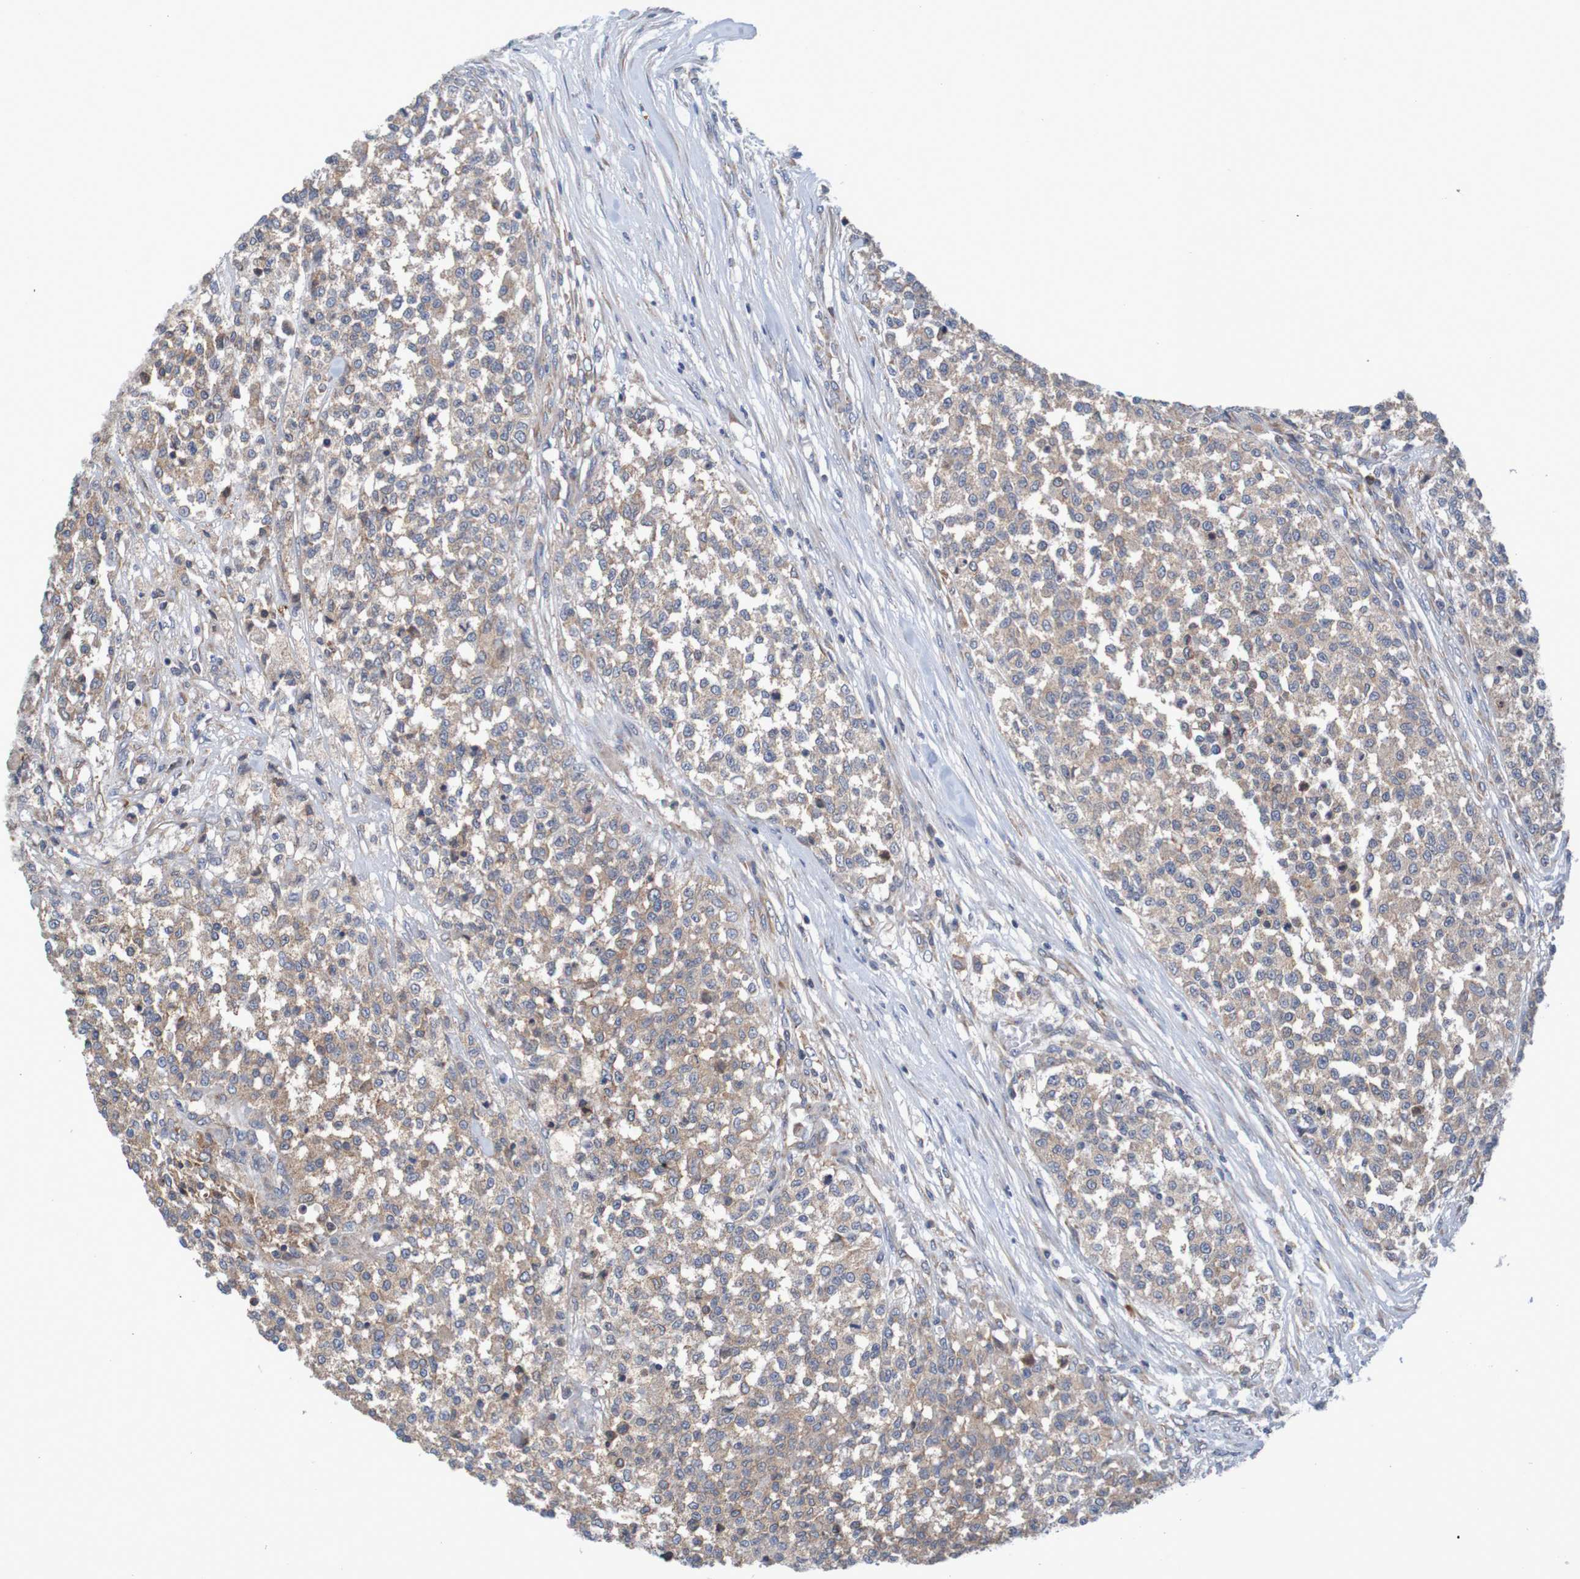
{"staining": {"intensity": "weak", "quantity": ">75%", "location": "cytoplasmic/membranous"}, "tissue": "testis cancer", "cell_type": "Tumor cells", "image_type": "cancer", "snomed": [{"axis": "morphology", "description": "Seminoma, NOS"}, {"axis": "topography", "description": "Testis"}], "caption": "Testis seminoma stained with a brown dye exhibits weak cytoplasmic/membranous positive expression in about >75% of tumor cells.", "gene": "CLDN18", "patient": {"sex": "male", "age": 59}}